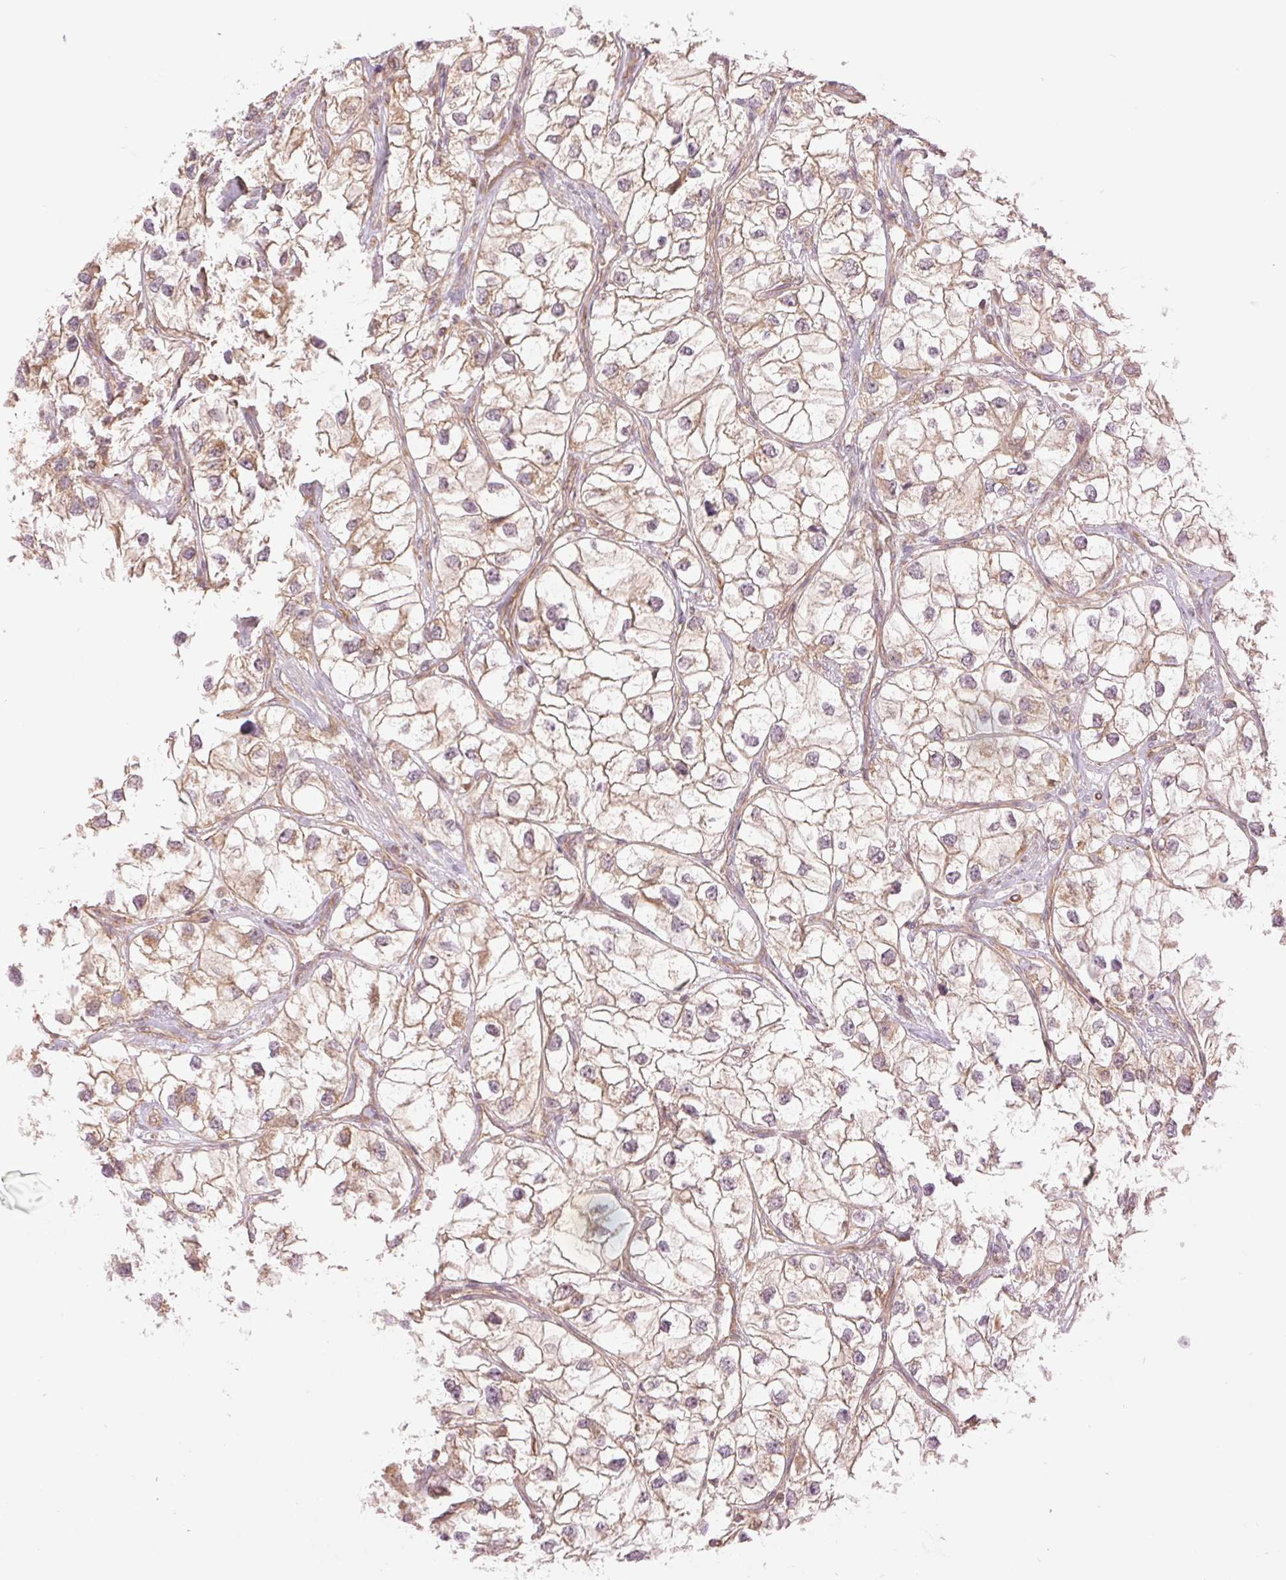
{"staining": {"intensity": "weak", "quantity": ">75%", "location": "cytoplasmic/membranous"}, "tissue": "renal cancer", "cell_type": "Tumor cells", "image_type": "cancer", "snomed": [{"axis": "morphology", "description": "Adenocarcinoma, NOS"}, {"axis": "topography", "description": "Kidney"}], "caption": "Immunohistochemical staining of renal adenocarcinoma demonstrates weak cytoplasmic/membranous protein positivity in approximately >75% of tumor cells. The staining was performed using DAB (3,3'-diaminobenzidine) to visualize the protein expression in brown, while the nuclei were stained in blue with hematoxylin (Magnification: 20x).", "gene": "STARD7", "patient": {"sex": "male", "age": 59}}